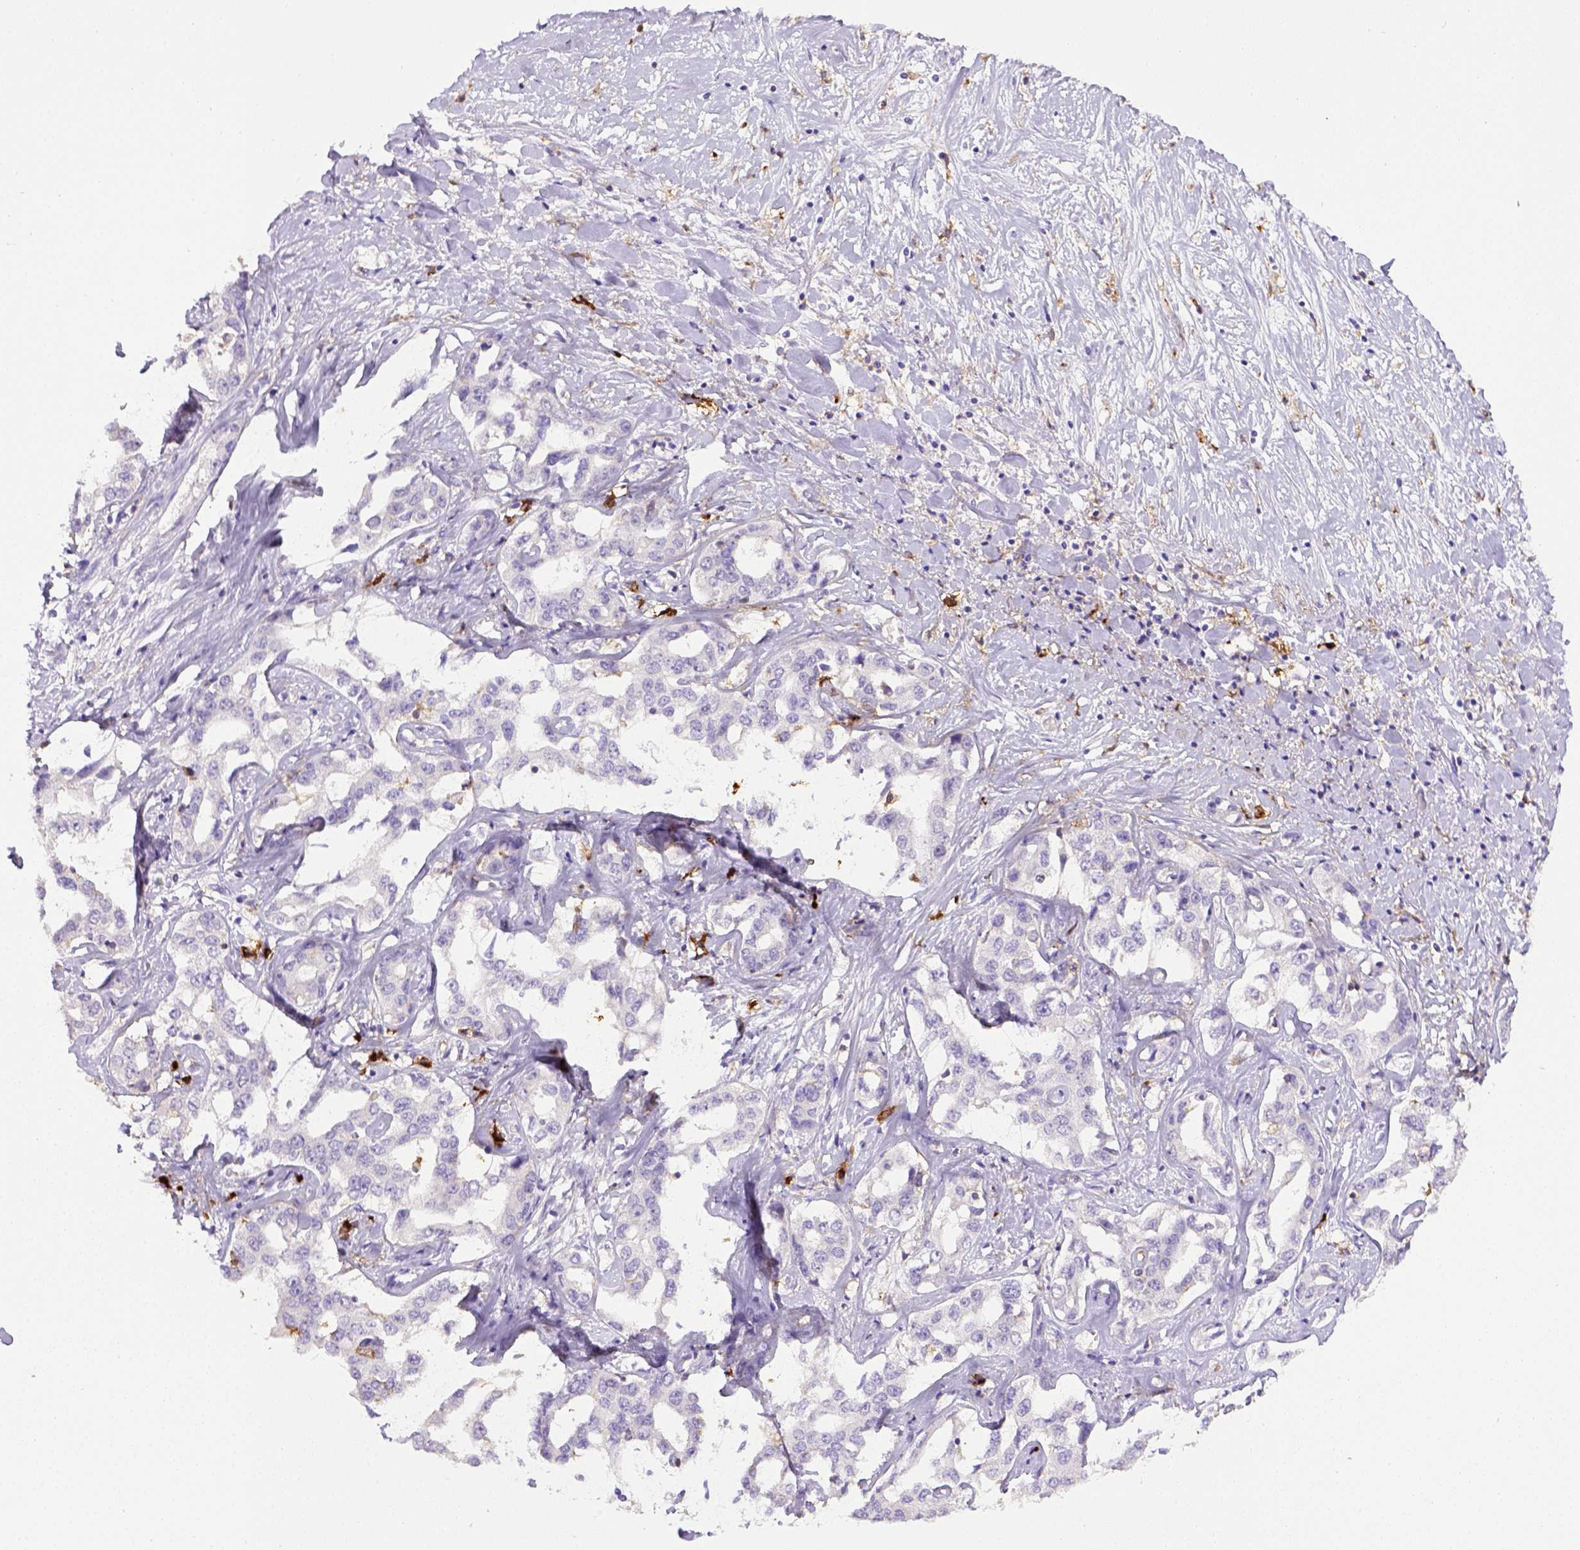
{"staining": {"intensity": "negative", "quantity": "none", "location": "none"}, "tissue": "liver cancer", "cell_type": "Tumor cells", "image_type": "cancer", "snomed": [{"axis": "morphology", "description": "Cholangiocarcinoma"}, {"axis": "topography", "description": "Liver"}], "caption": "Tumor cells show no significant positivity in liver cancer (cholangiocarcinoma).", "gene": "ITGAM", "patient": {"sex": "male", "age": 59}}